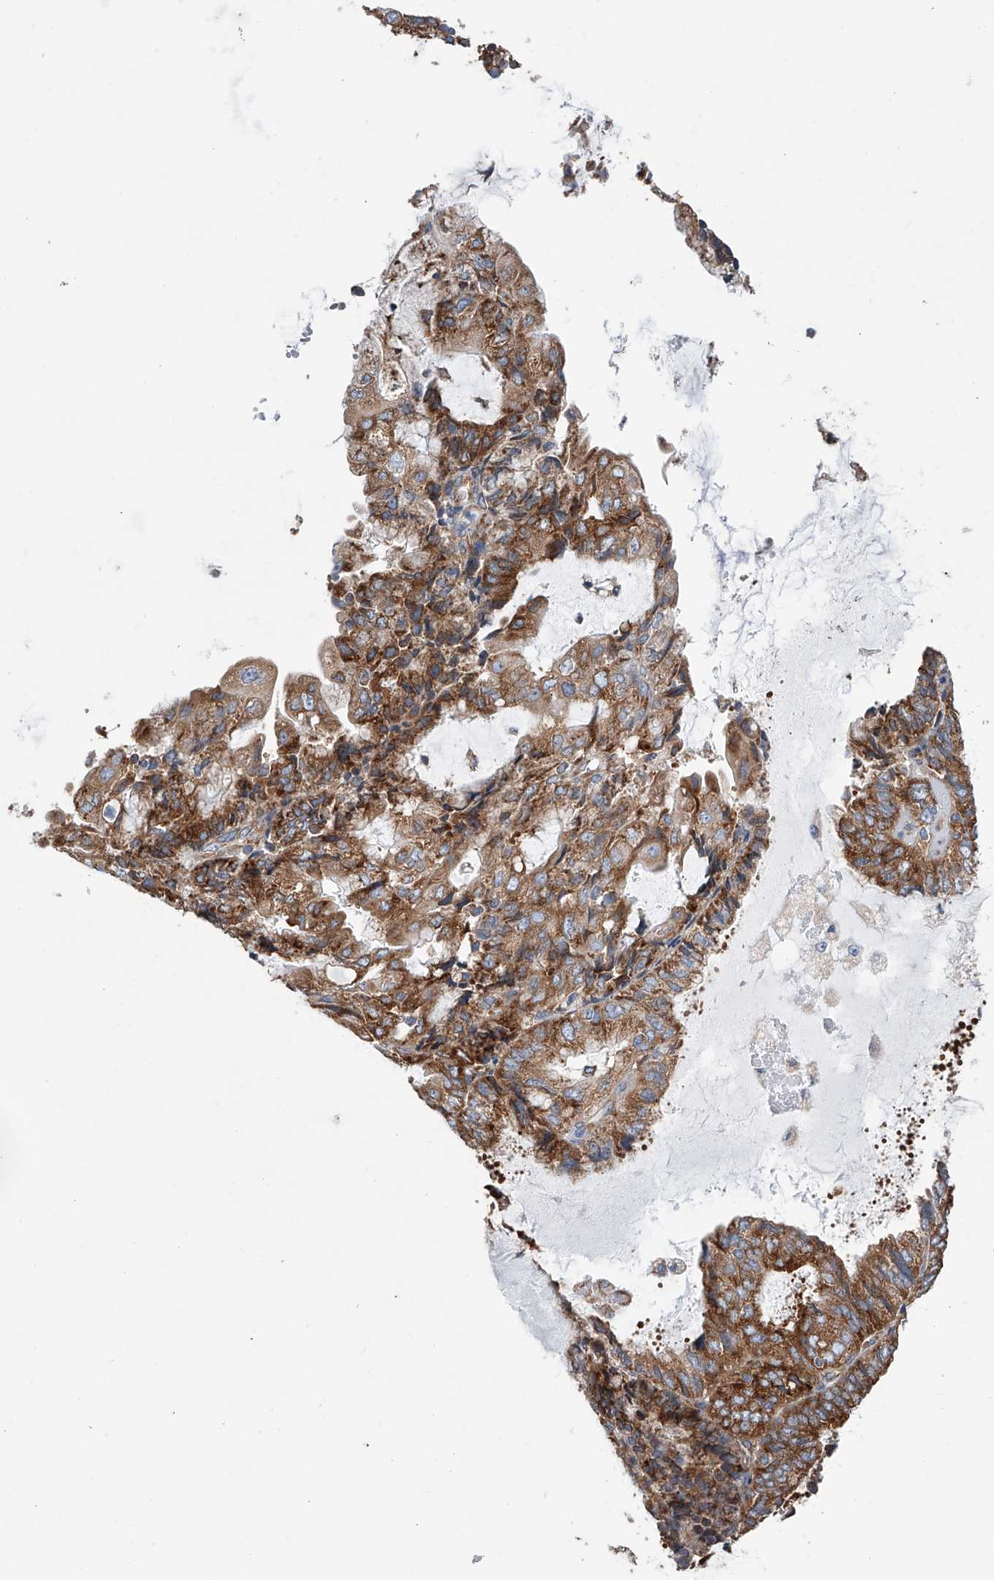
{"staining": {"intensity": "strong", "quantity": ">75%", "location": "cytoplasmic/membranous"}, "tissue": "endometrial cancer", "cell_type": "Tumor cells", "image_type": "cancer", "snomed": [{"axis": "morphology", "description": "Adenocarcinoma, NOS"}, {"axis": "topography", "description": "Endometrium"}], "caption": "The micrograph shows immunohistochemical staining of endometrial adenocarcinoma. There is strong cytoplasmic/membranous positivity is seen in approximately >75% of tumor cells.", "gene": "RPL26L1", "patient": {"sex": "female", "age": 81}}